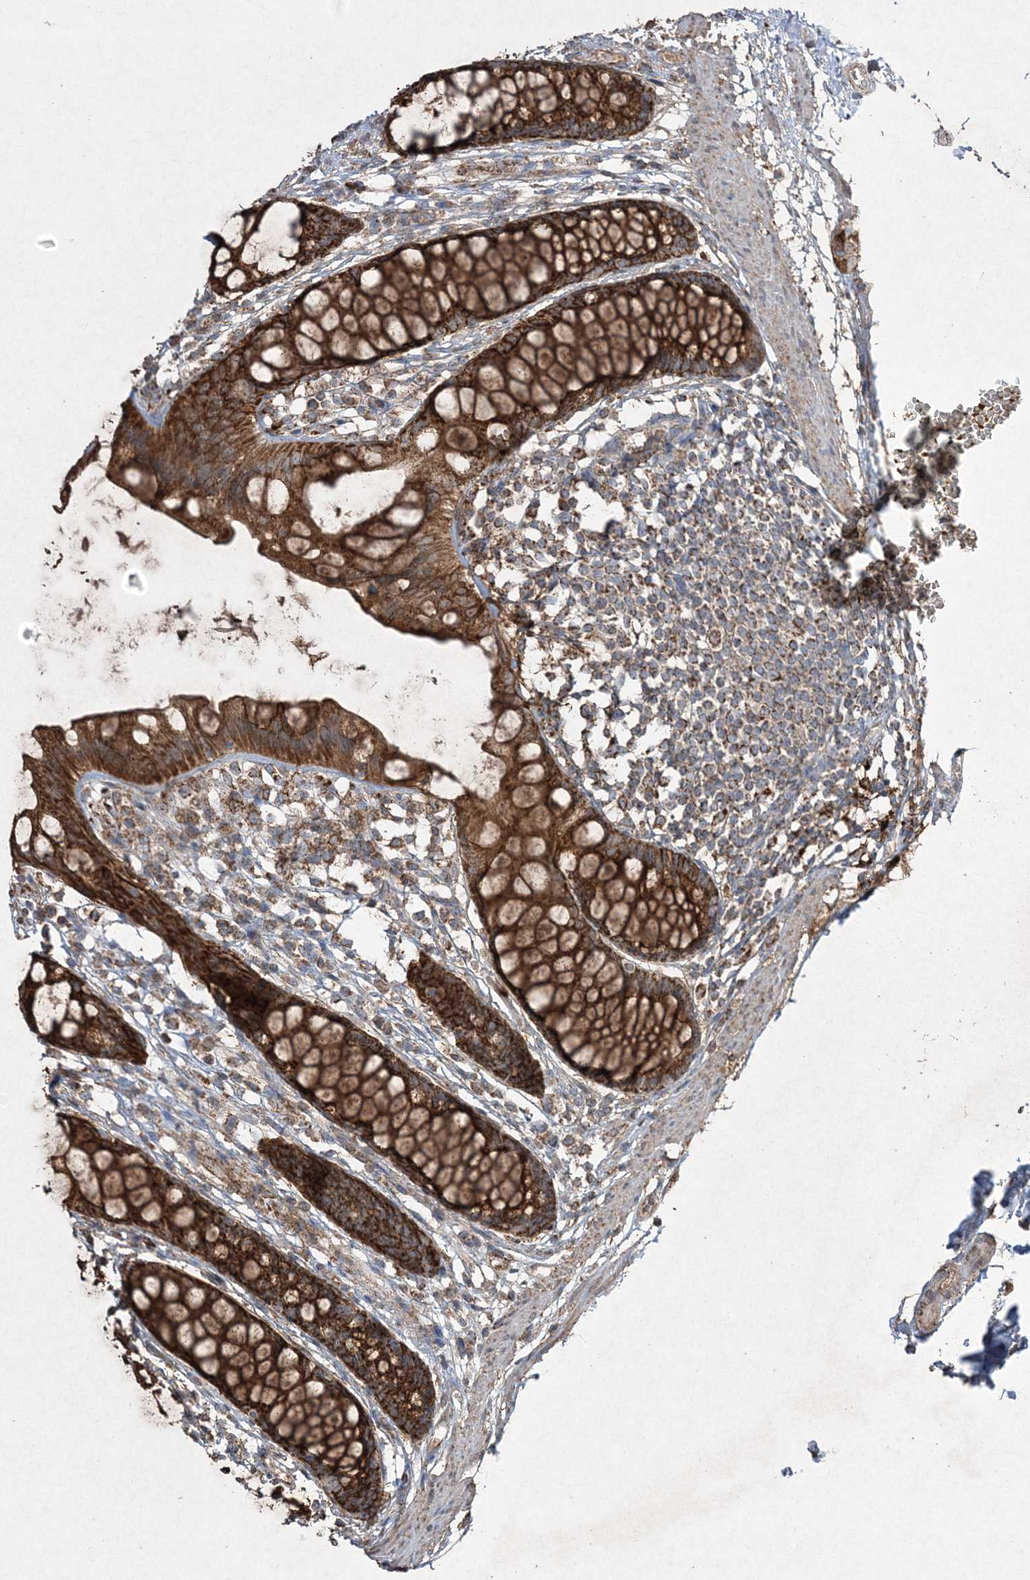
{"staining": {"intensity": "strong", "quantity": ">75%", "location": "cytoplasmic/membranous"}, "tissue": "rectum", "cell_type": "Glandular cells", "image_type": "normal", "snomed": [{"axis": "morphology", "description": "Normal tissue, NOS"}, {"axis": "topography", "description": "Rectum"}], "caption": "This histopathology image shows IHC staining of unremarkable human rectum, with high strong cytoplasmic/membranous positivity in about >75% of glandular cells.", "gene": "GRSF1", "patient": {"sex": "female", "age": 65}}